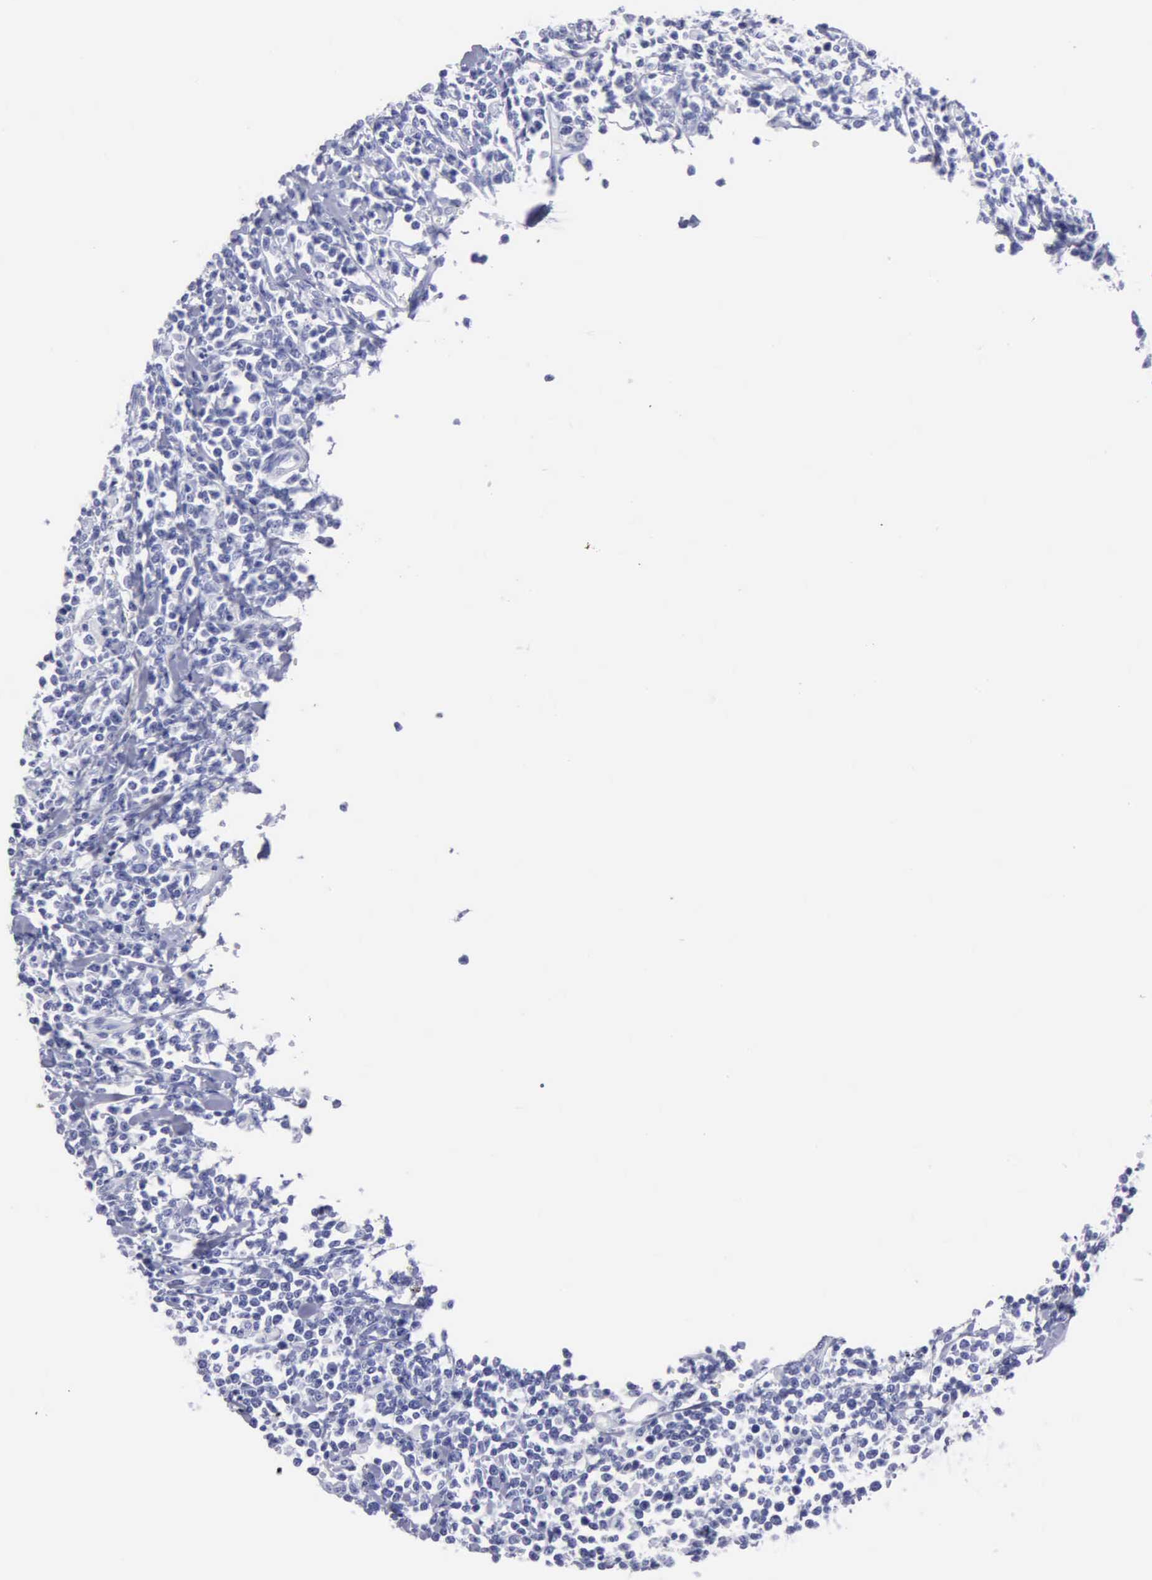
{"staining": {"intensity": "negative", "quantity": "none", "location": "none"}, "tissue": "lymphoma", "cell_type": "Tumor cells", "image_type": "cancer", "snomed": [{"axis": "morphology", "description": "Malignant lymphoma, non-Hodgkin's type, High grade"}, {"axis": "topography", "description": "Colon"}], "caption": "High-grade malignant lymphoma, non-Hodgkin's type stained for a protein using immunohistochemistry reveals no positivity tumor cells.", "gene": "CYP19A1", "patient": {"sex": "male", "age": 82}}